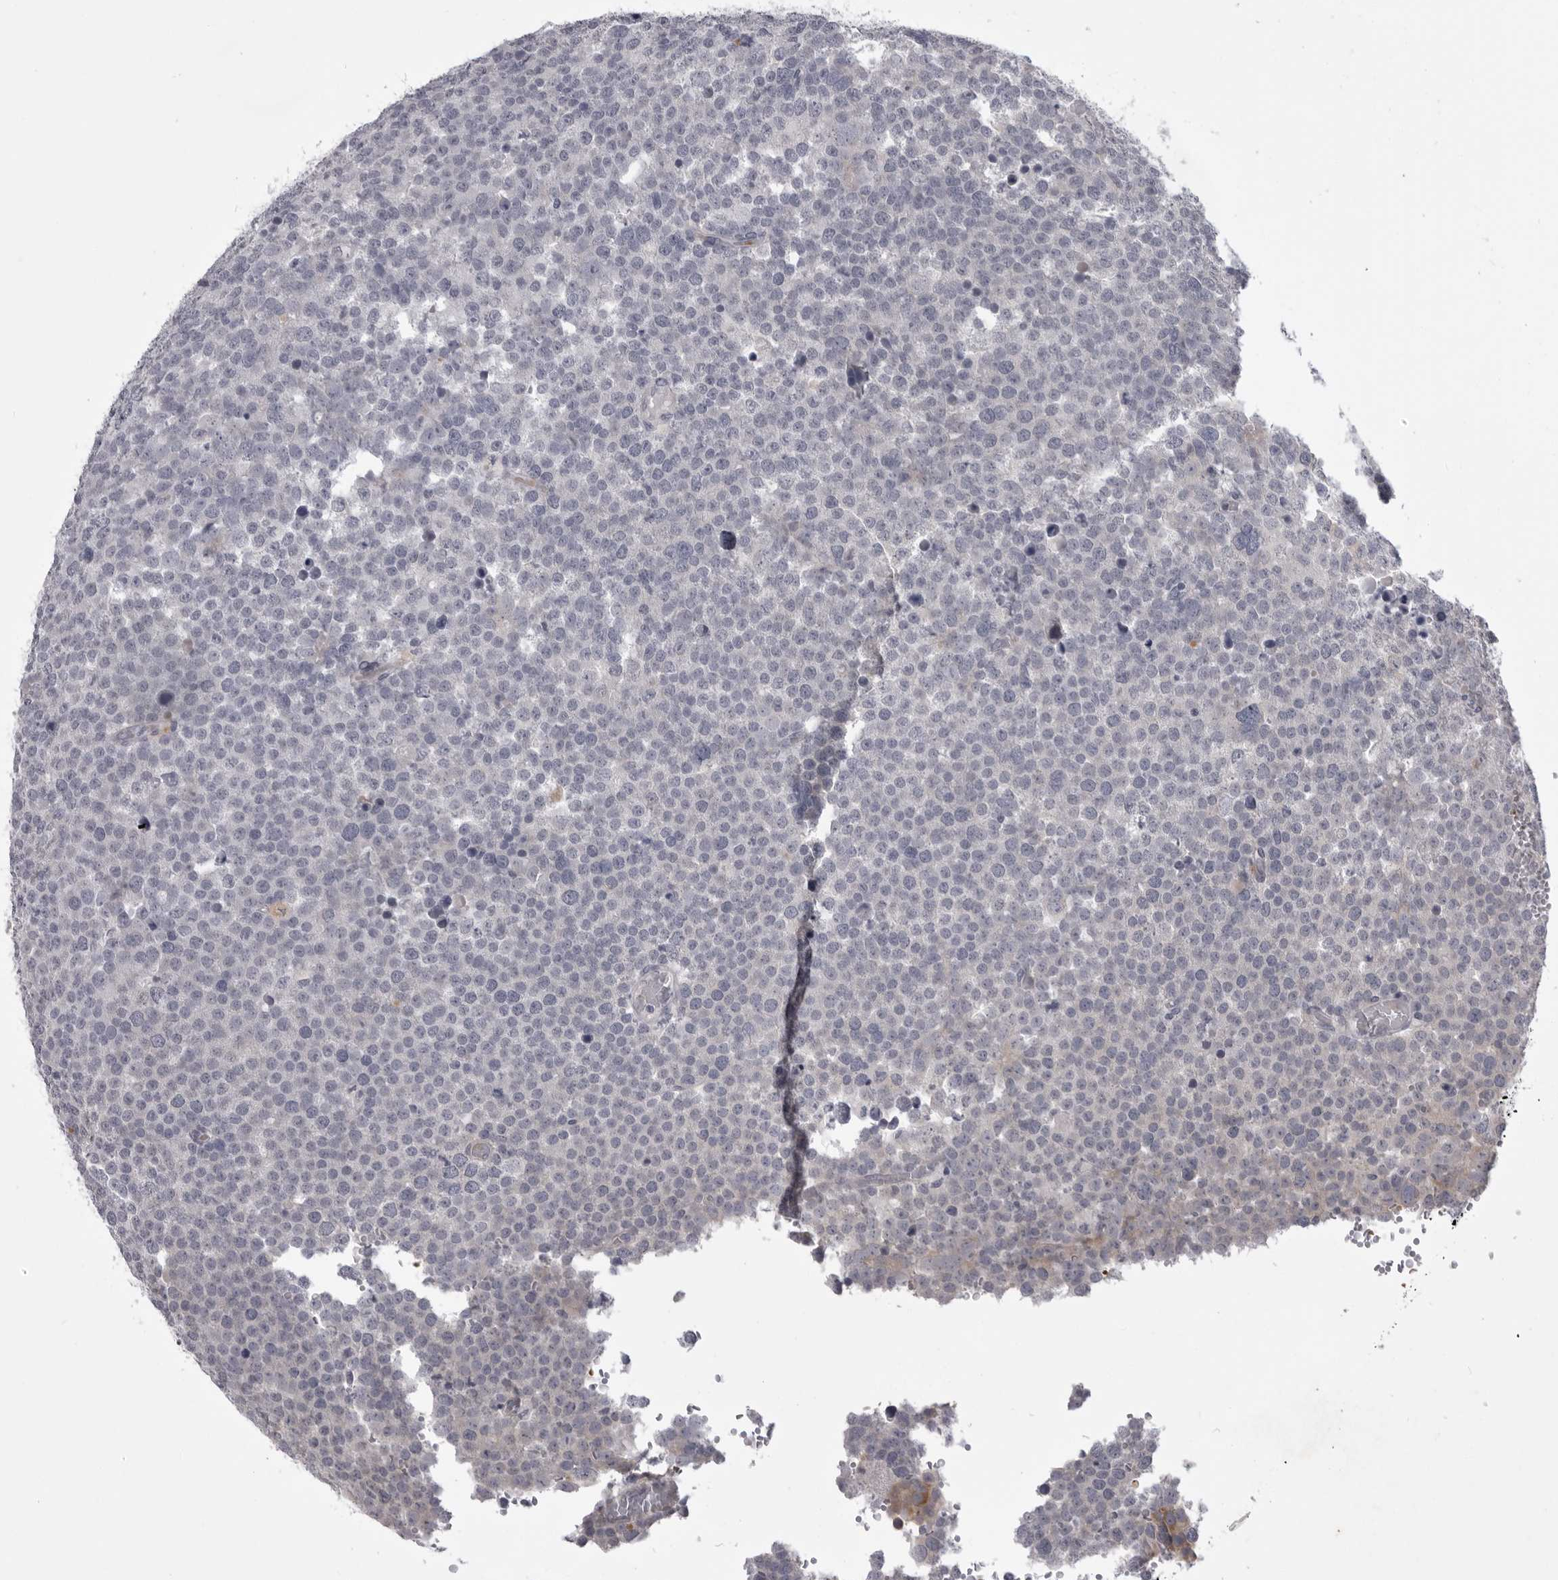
{"staining": {"intensity": "negative", "quantity": "none", "location": "none"}, "tissue": "testis cancer", "cell_type": "Tumor cells", "image_type": "cancer", "snomed": [{"axis": "morphology", "description": "Seminoma, NOS"}, {"axis": "topography", "description": "Testis"}], "caption": "This micrograph is of testis cancer stained with immunohistochemistry (IHC) to label a protein in brown with the nuclei are counter-stained blue. There is no expression in tumor cells.", "gene": "EPHA10", "patient": {"sex": "male", "age": 71}}